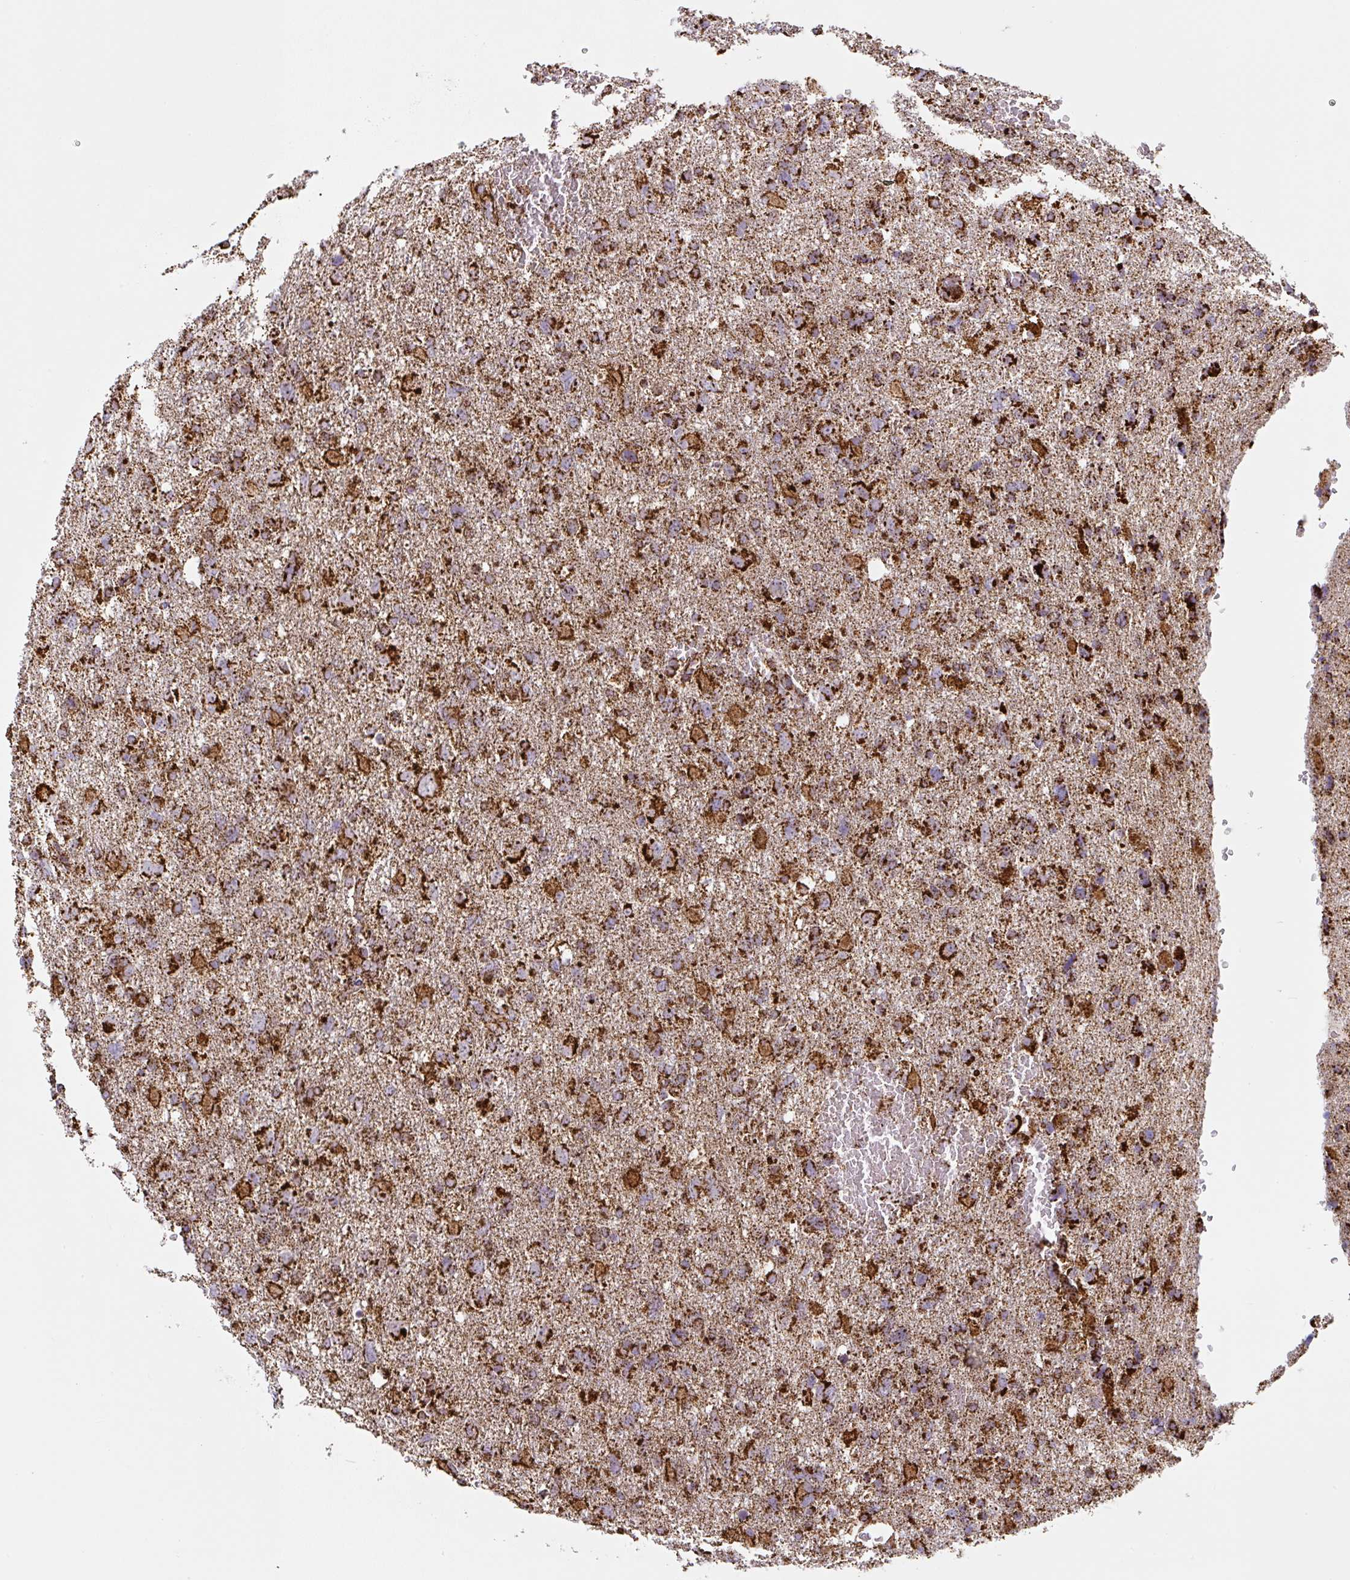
{"staining": {"intensity": "strong", "quantity": ">75%", "location": "cytoplasmic/membranous"}, "tissue": "glioma", "cell_type": "Tumor cells", "image_type": "cancer", "snomed": [{"axis": "morphology", "description": "Glioma, malignant, High grade"}, {"axis": "topography", "description": "Brain"}], "caption": "Glioma stained for a protein (brown) demonstrates strong cytoplasmic/membranous positive positivity in approximately >75% of tumor cells.", "gene": "ATP5F1A", "patient": {"sex": "male", "age": 61}}